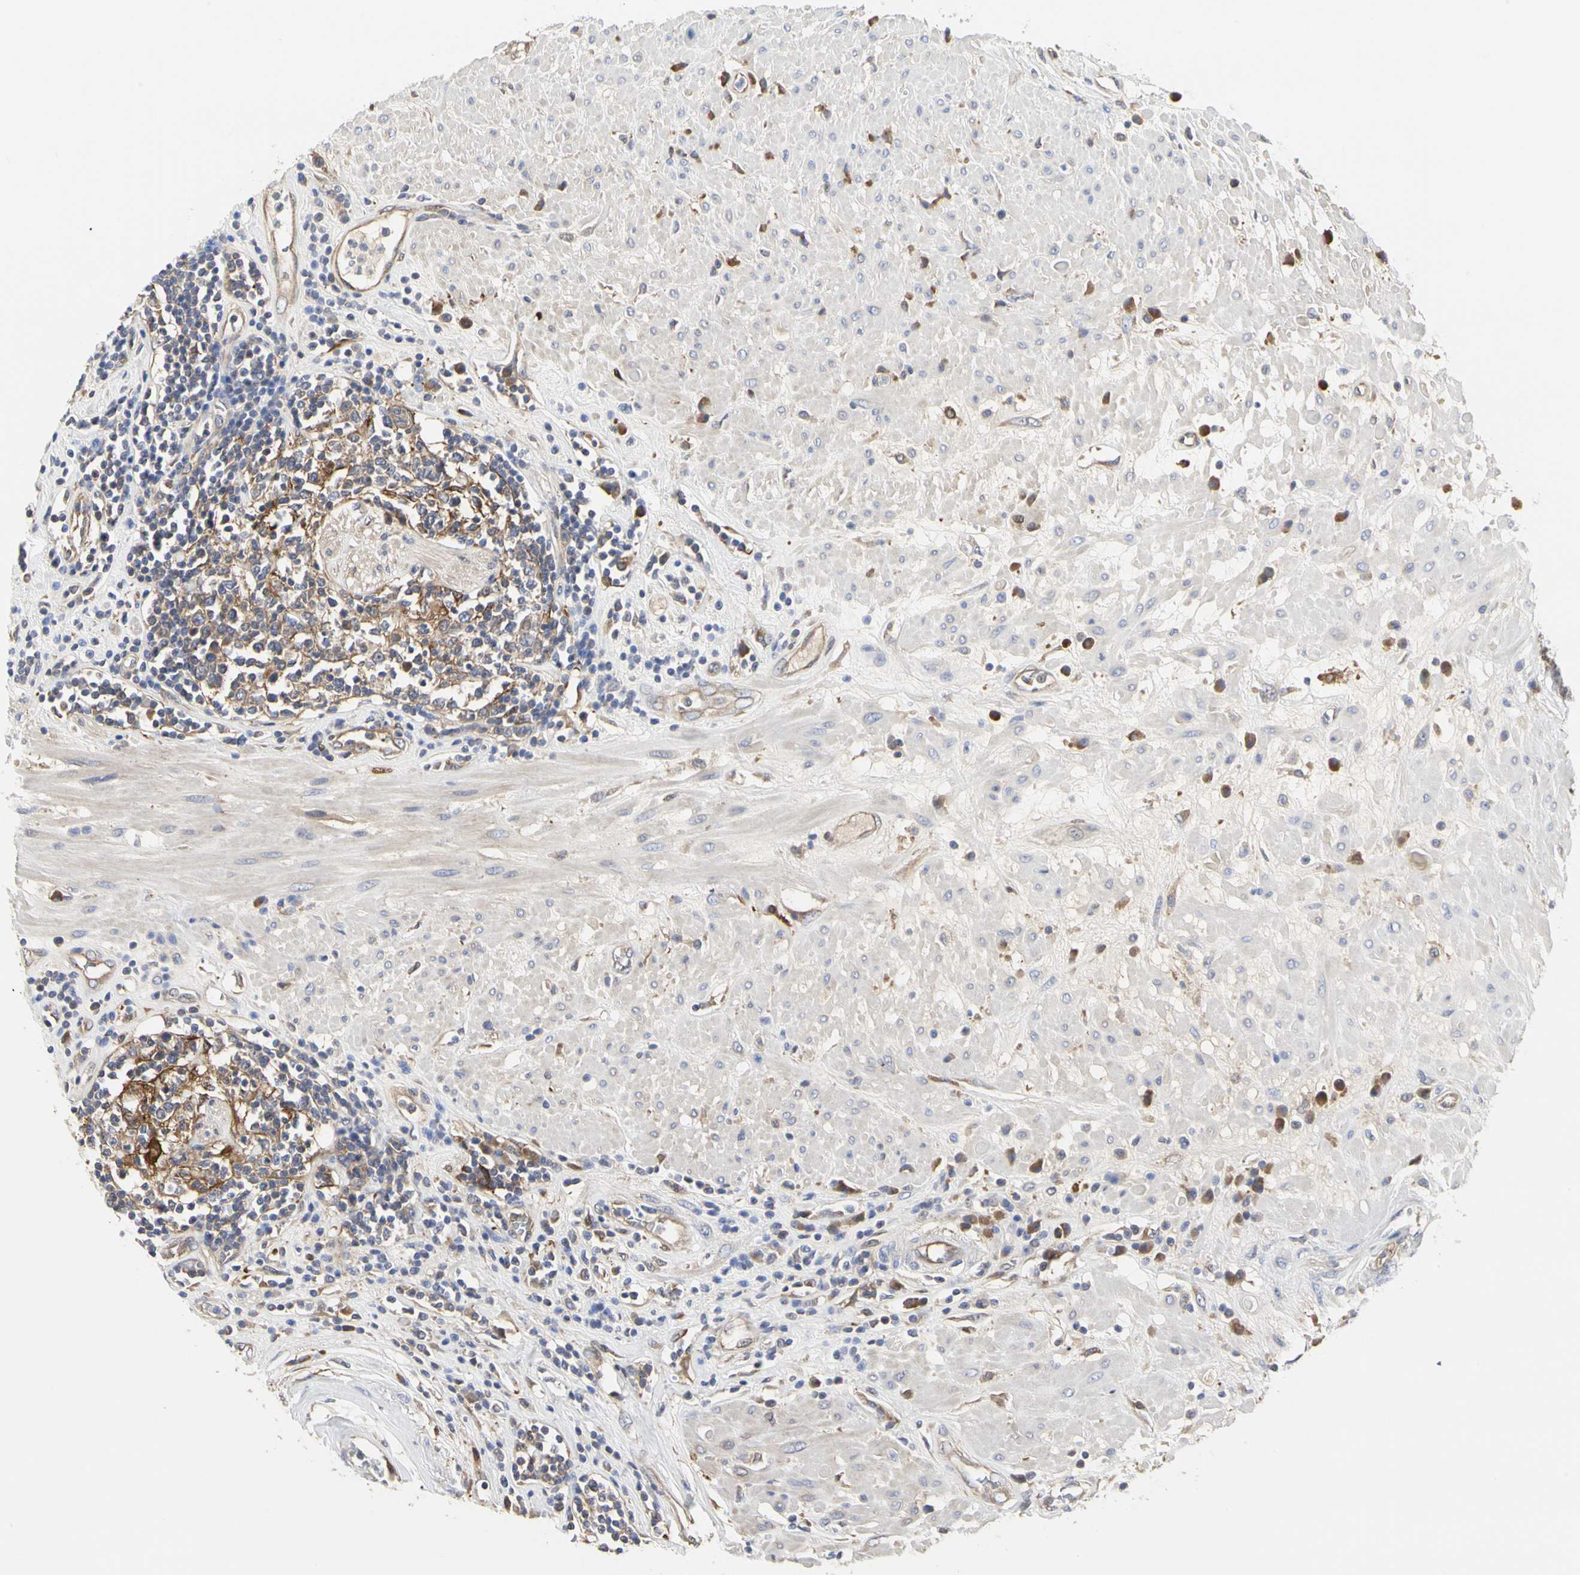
{"staining": {"intensity": "moderate", "quantity": ">75%", "location": "cytoplasmic/membranous"}, "tissue": "seminal vesicle", "cell_type": "Glandular cells", "image_type": "normal", "snomed": [{"axis": "morphology", "description": "Normal tissue, NOS"}, {"axis": "topography", "description": "Seminal veicle"}], "caption": "Seminal vesicle stained with DAB IHC exhibits medium levels of moderate cytoplasmic/membranous staining in about >75% of glandular cells.", "gene": "C3orf52", "patient": {"sex": "male", "age": 61}}